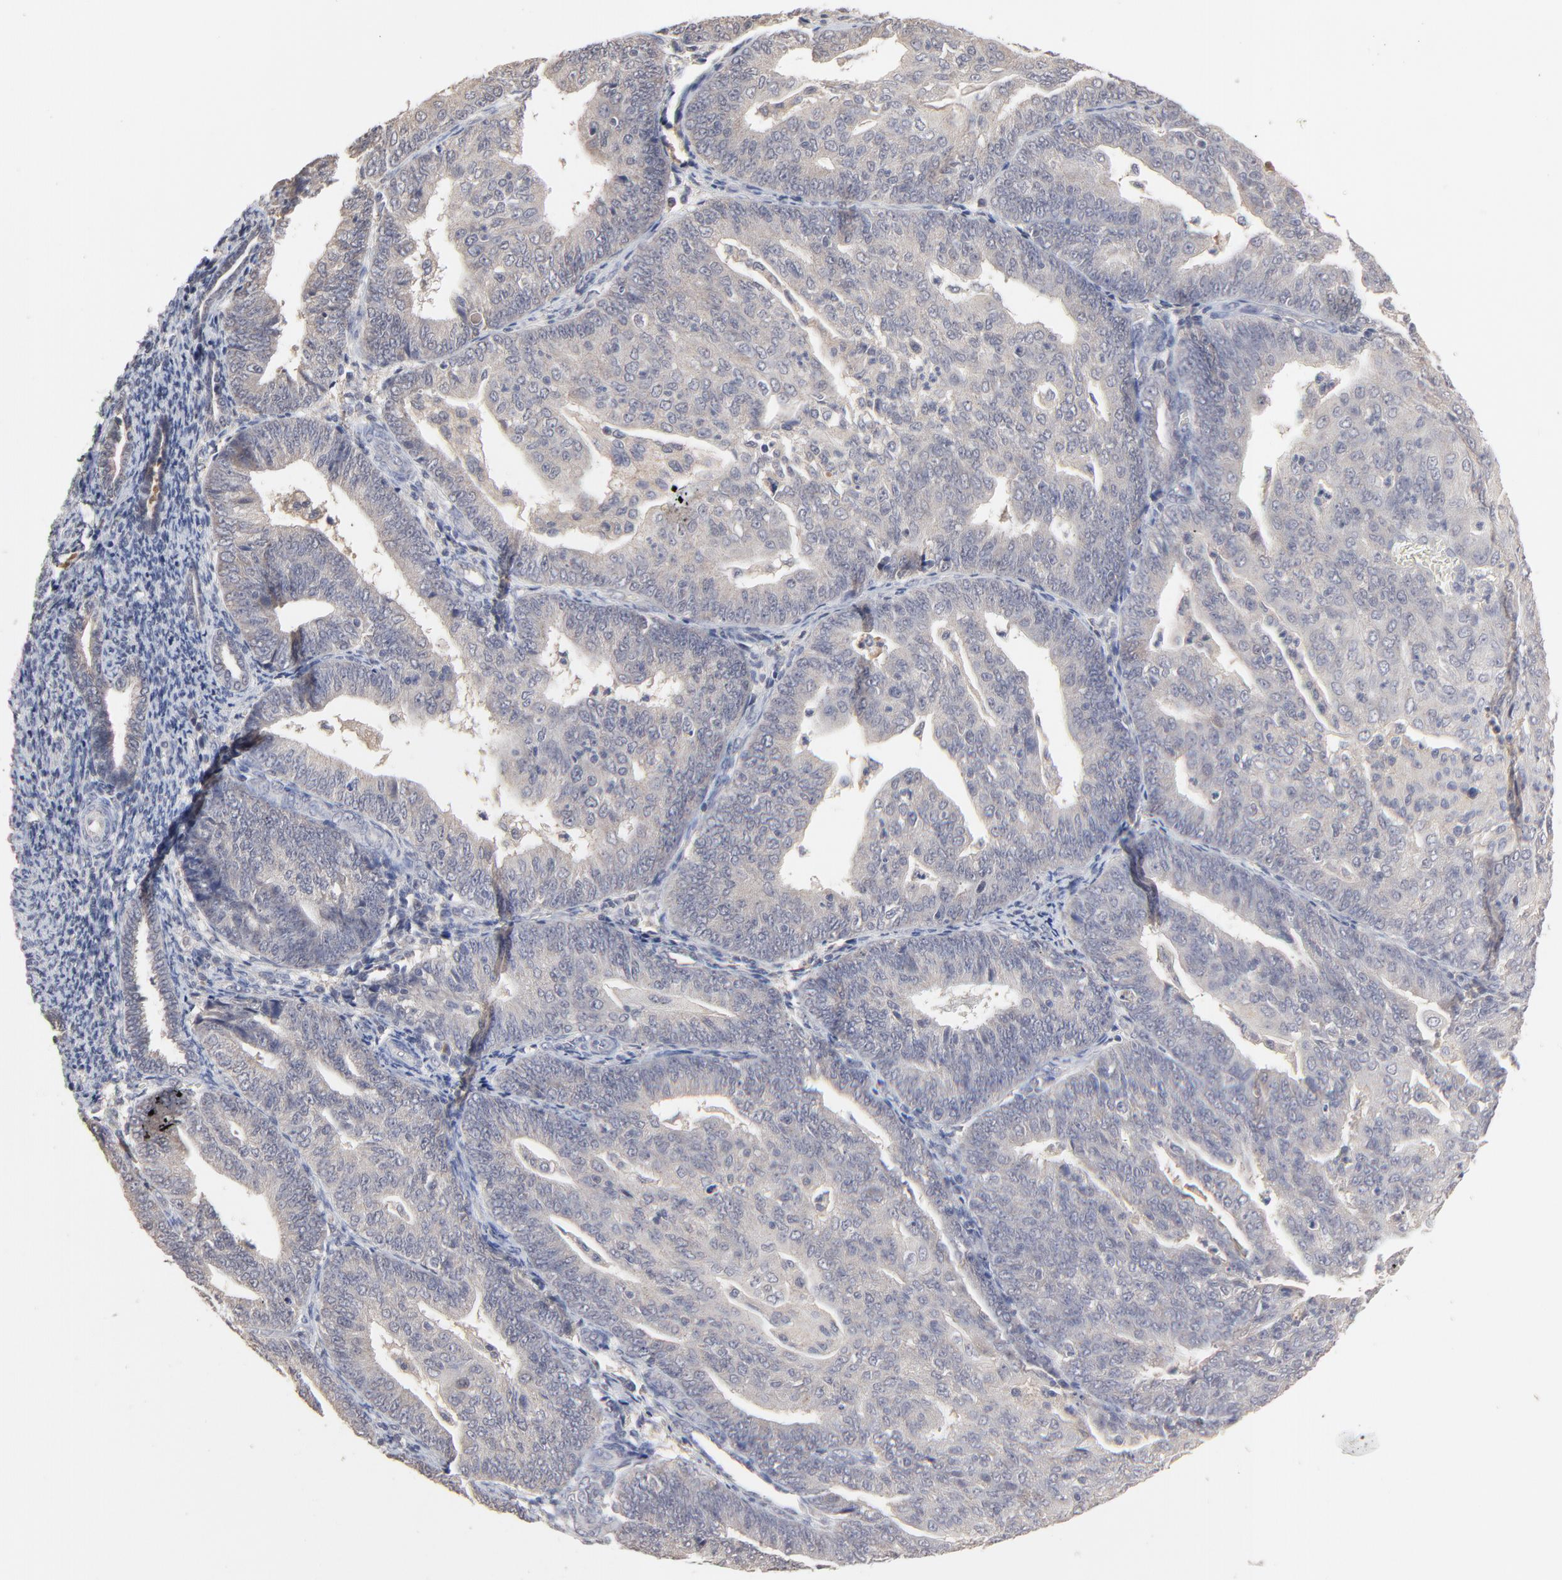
{"staining": {"intensity": "weak", "quantity": ">75%", "location": "cytoplasmic/membranous"}, "tissue": "endometrial cancer", "cell_type": "Tumor cells", "image_type": "cancer", "snomed": [{"axis": "morphology", "description": "Adenocarcinoma, NOS"}, {"axis": "topography", "description": "Endometrium"}], "caption": "Approximately >75% of tumor cells in endometrial adenocarcinoma demonstrate weak cytoplasmic/membranous protein staining as visualized by brown immunohistochemical staining.", "gene": "VPREB3", "patient": {"sex": "female", "age": 56}}